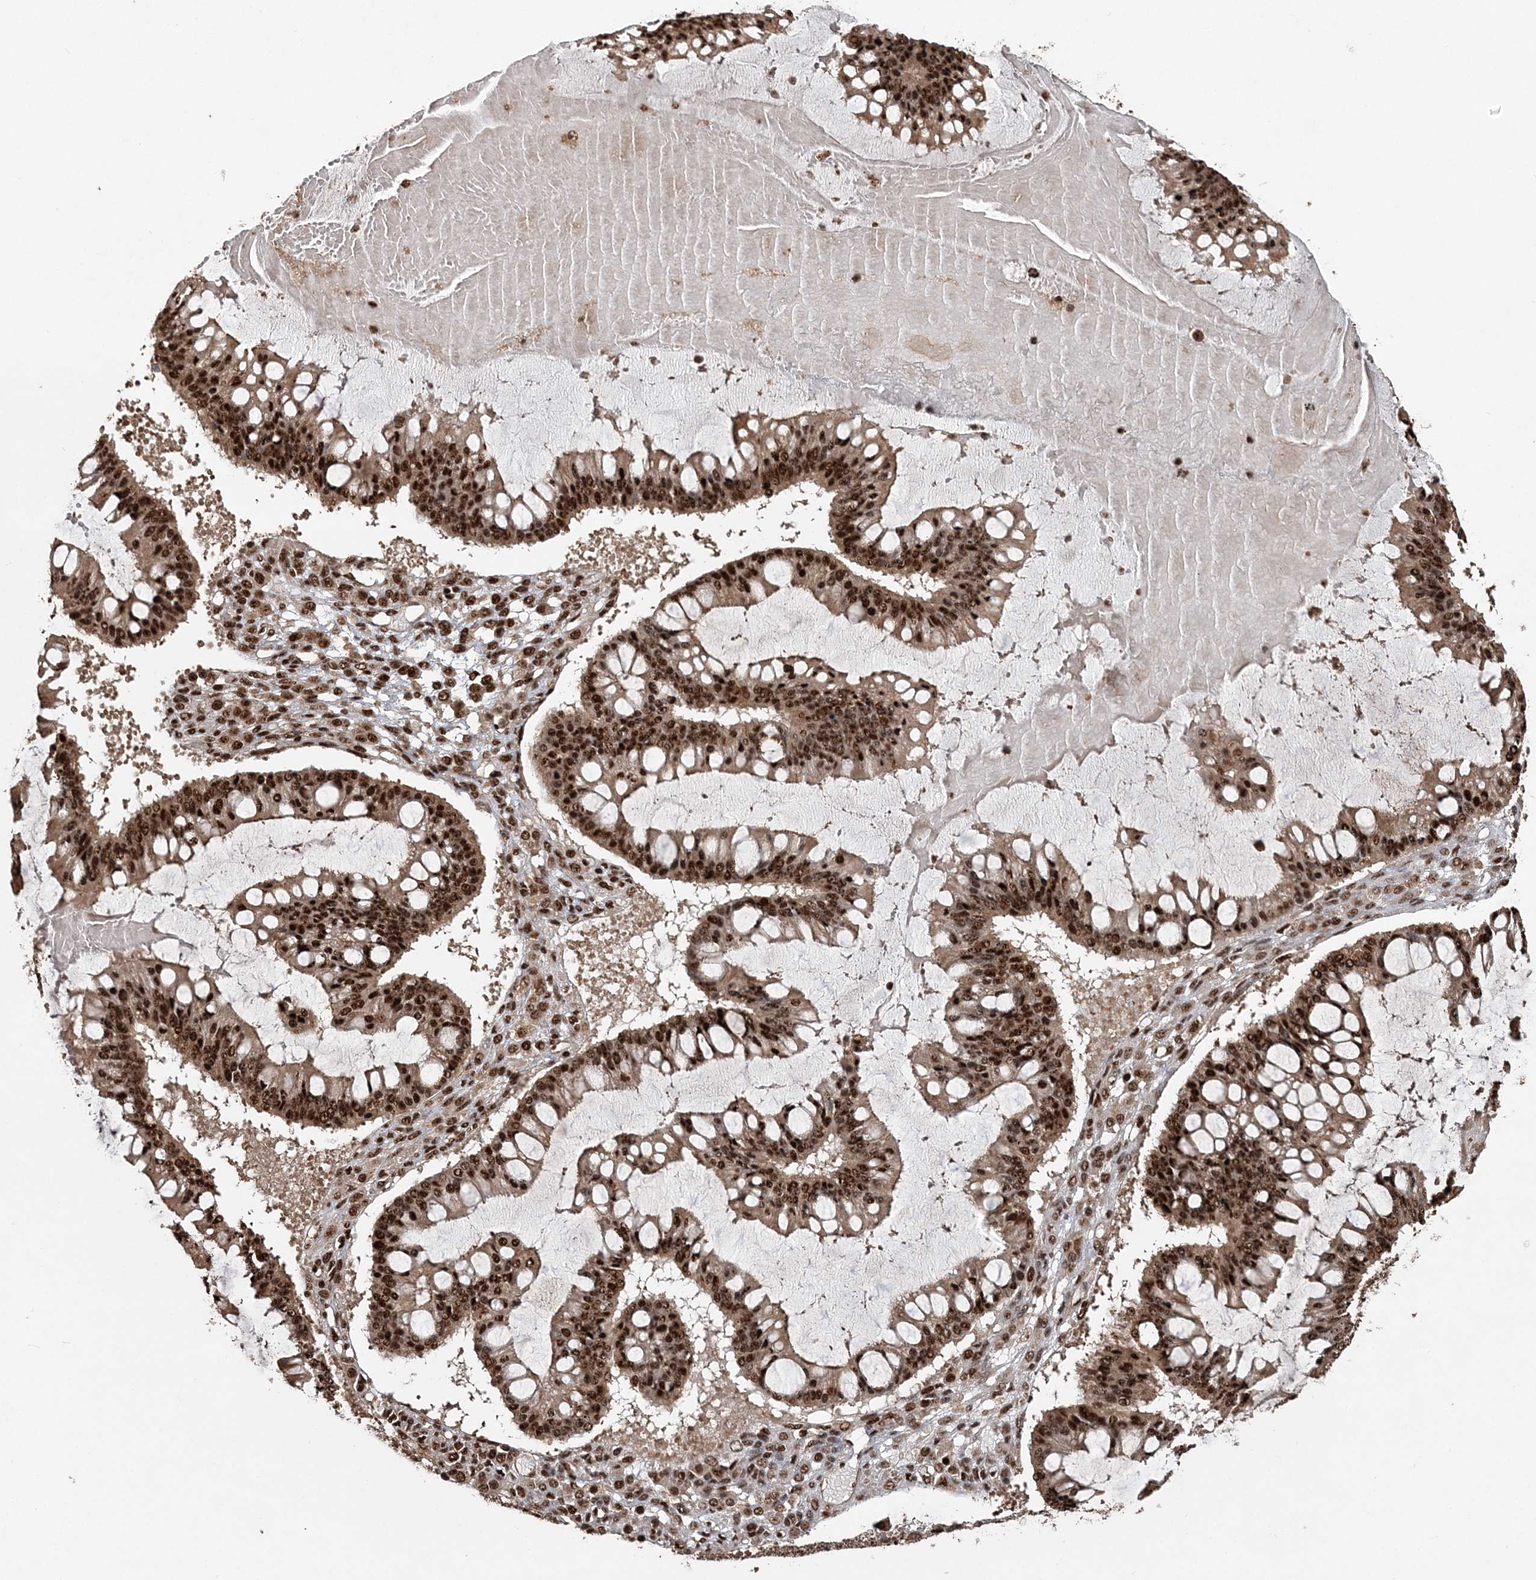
{"staining": {"intensity": "strong", "quantity": ">75%", "location": "cytoplasmic/membranous,nuclear"}, "tissue": "ovarian cancer", "cell_type": "Tumor cells", "image_type": "cancer", "snomed": [{"axis": "morphology", "description": "Cystadenocarcinoma, mucinous, NOS"}, {"axis": "topography", "description": "Ovary"}], "caption": "Immunohistochemical staining of ovarian mucinous cystadenocarcinoma displays high levels of strong cytoplasmic/membranous and nuclear protein staining in about >75% of tumor cells. Using DAB (3,3'-diaminobenzidine) (brown) and hematoxylin (blue) stains, captured at high magnification using brightfield microscopy.", "gene": "EXOSC8", "patient": {"sex": "female", "age": 73}}